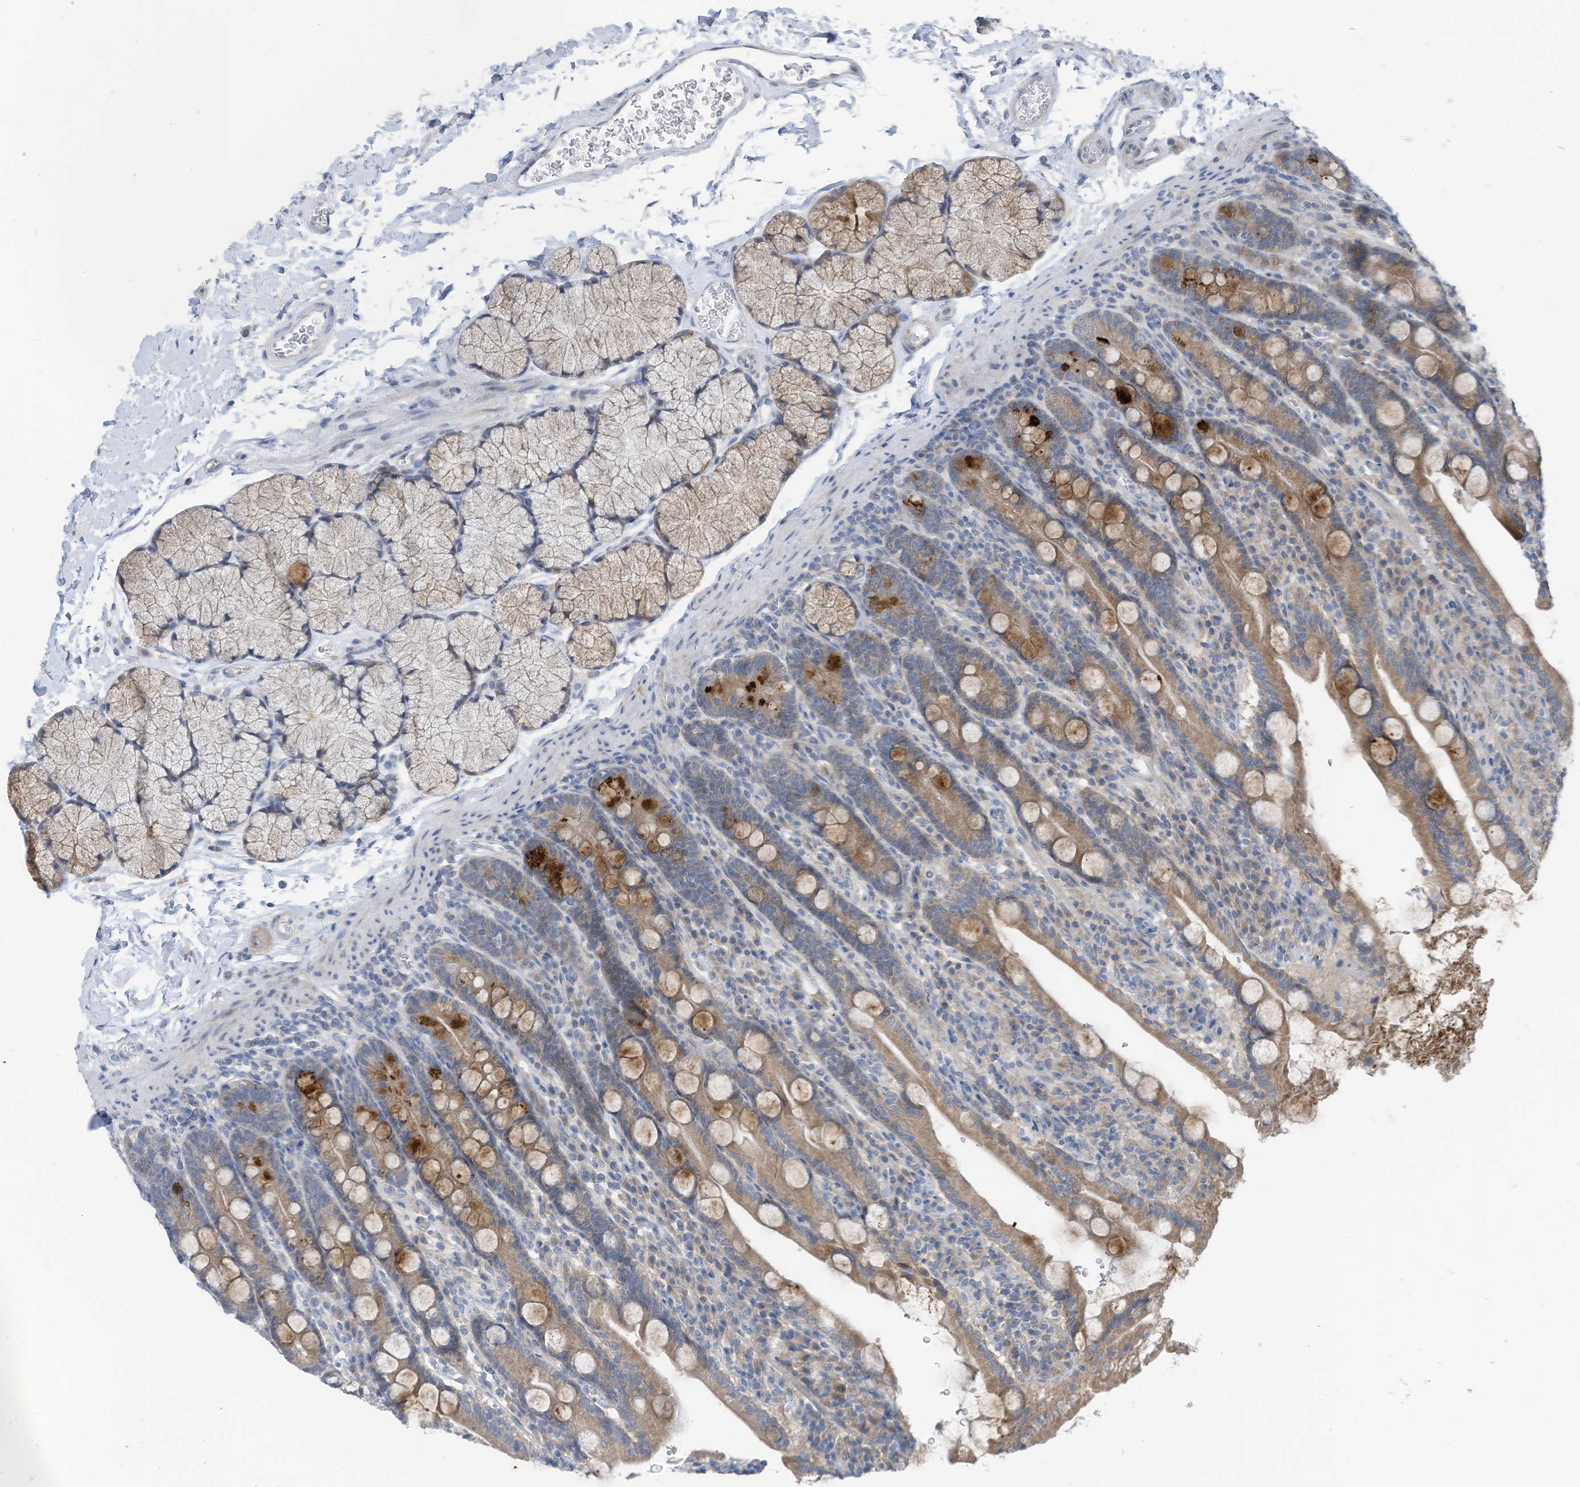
{"staining": {"intensity": "moderate", "quantity": ">75%", "location": "cytoplasmic/membranous"}, "tissue": "duodenum", "cell_type": "Glandular cells", "image_type": "normal", "snomed": [{"axis": "morphology", "description": "Normal tissue, NOS"}, {"axis": "topography", "description": "Duodenum"}], "caption": "A photomicrograph of human duodenum stained for a protein reveals moderate cytoplasmic/membranous brown staining in glandular cells. The staining is performed using DAB (3,3'-diaminobenzidine) brown chromogen to label protein expression. The nuclei are counter-stained blue using hematoxylin.", "gene": "LDAH", "patient": {"sex": "male", "age": 35}}